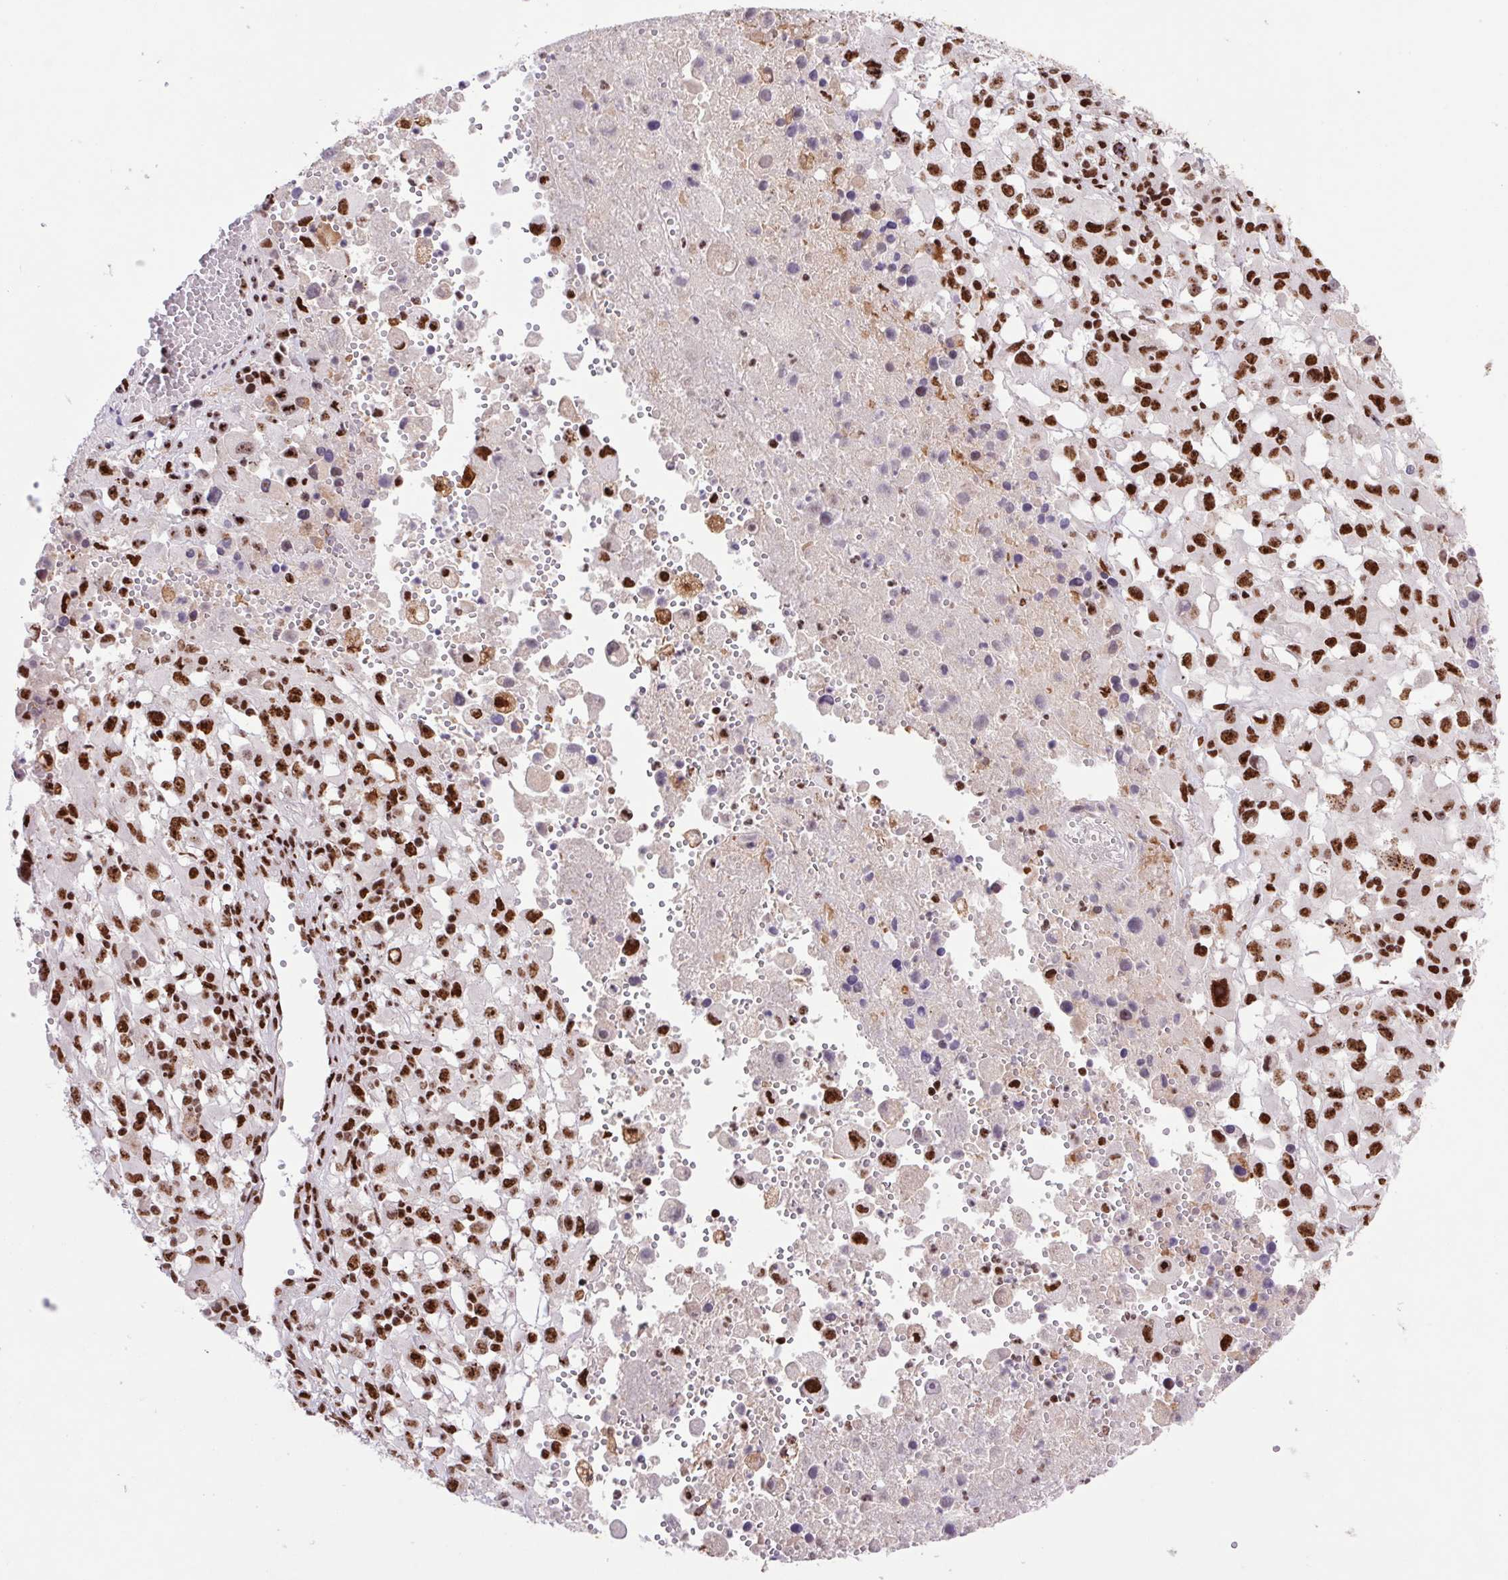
{"staining": {"intensity": "strong", "quantity": ">75%", "location": "nuclear"}, "tissue": "melanoma", "cell_type": "Tumor cells", "image_type": "cancer", "snomed": [{"axis": "morphology", "description": "Malignant melanoma, Metastatic site"}, {"axis": "topography", "description": "Soft tissue"}], "caption": "Human malignant melanoma (metastatic site) stained with a protein marker exhibits strong staining in tumor cells.", "gene": "LDLRAD4", "patient": {"sex": "male", "age": 50}}